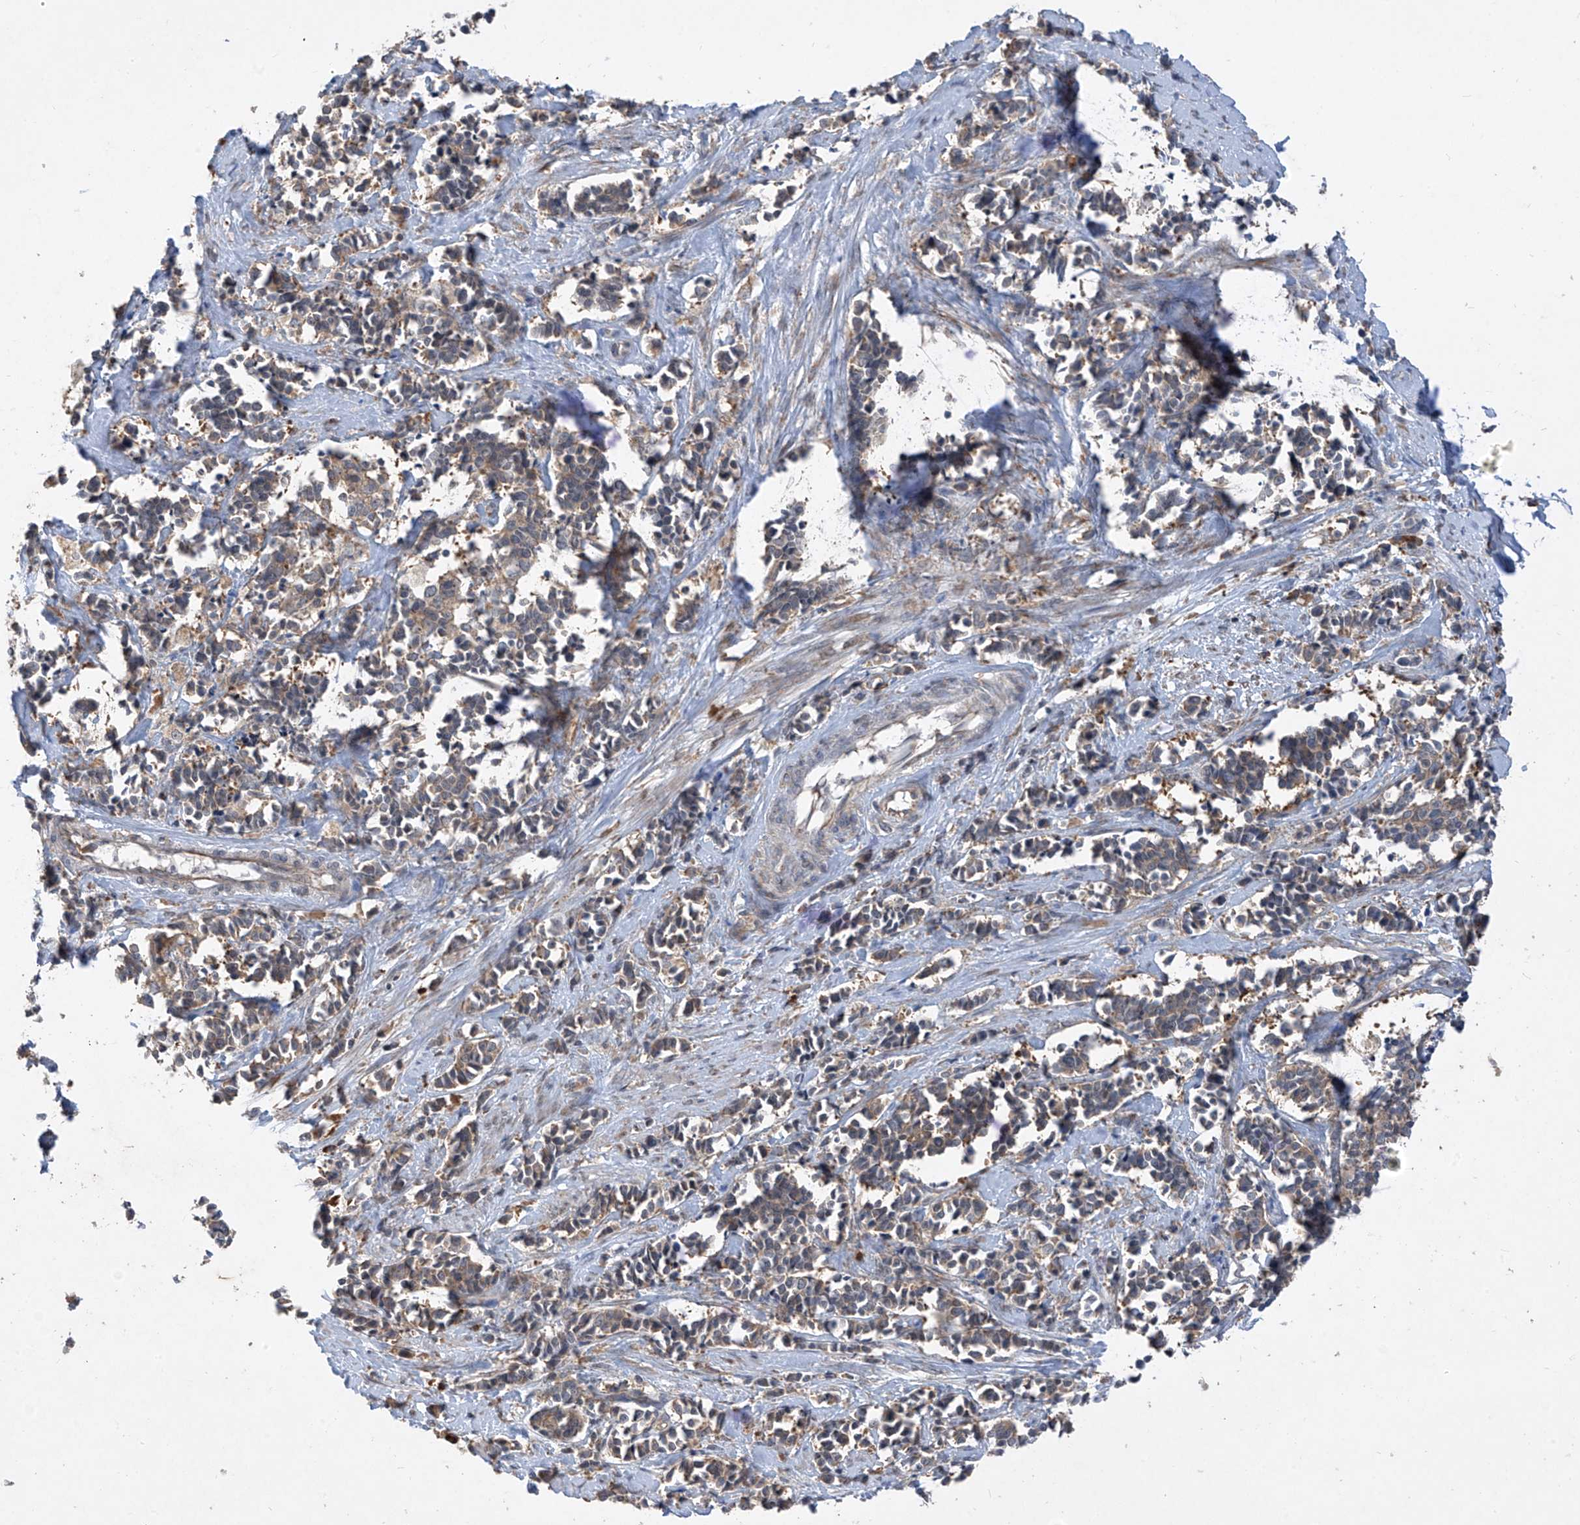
{"staining": {"intensity": "weak", "quantity": "25%-75%", "location": "cytoplasmic/membranous"}, "tissue": "cervical cancer", "cell_type": "Tumor cells", "image_type": "cancer", "snomed": [{"axis": "morphology", "description": "Normal tissue, NOS"}, {"axis": "morphology", "description": "Squamous cell carcinoma, NOS"}, {"axis": "topography", "description": "Cervix"}], "caption": "Human squamous cell carcinoma (cervical) stained with a protein marker shows weak staining in tumor cells.", "gene": "RPL34", "patient": {"sex": "female", "age": 35}}